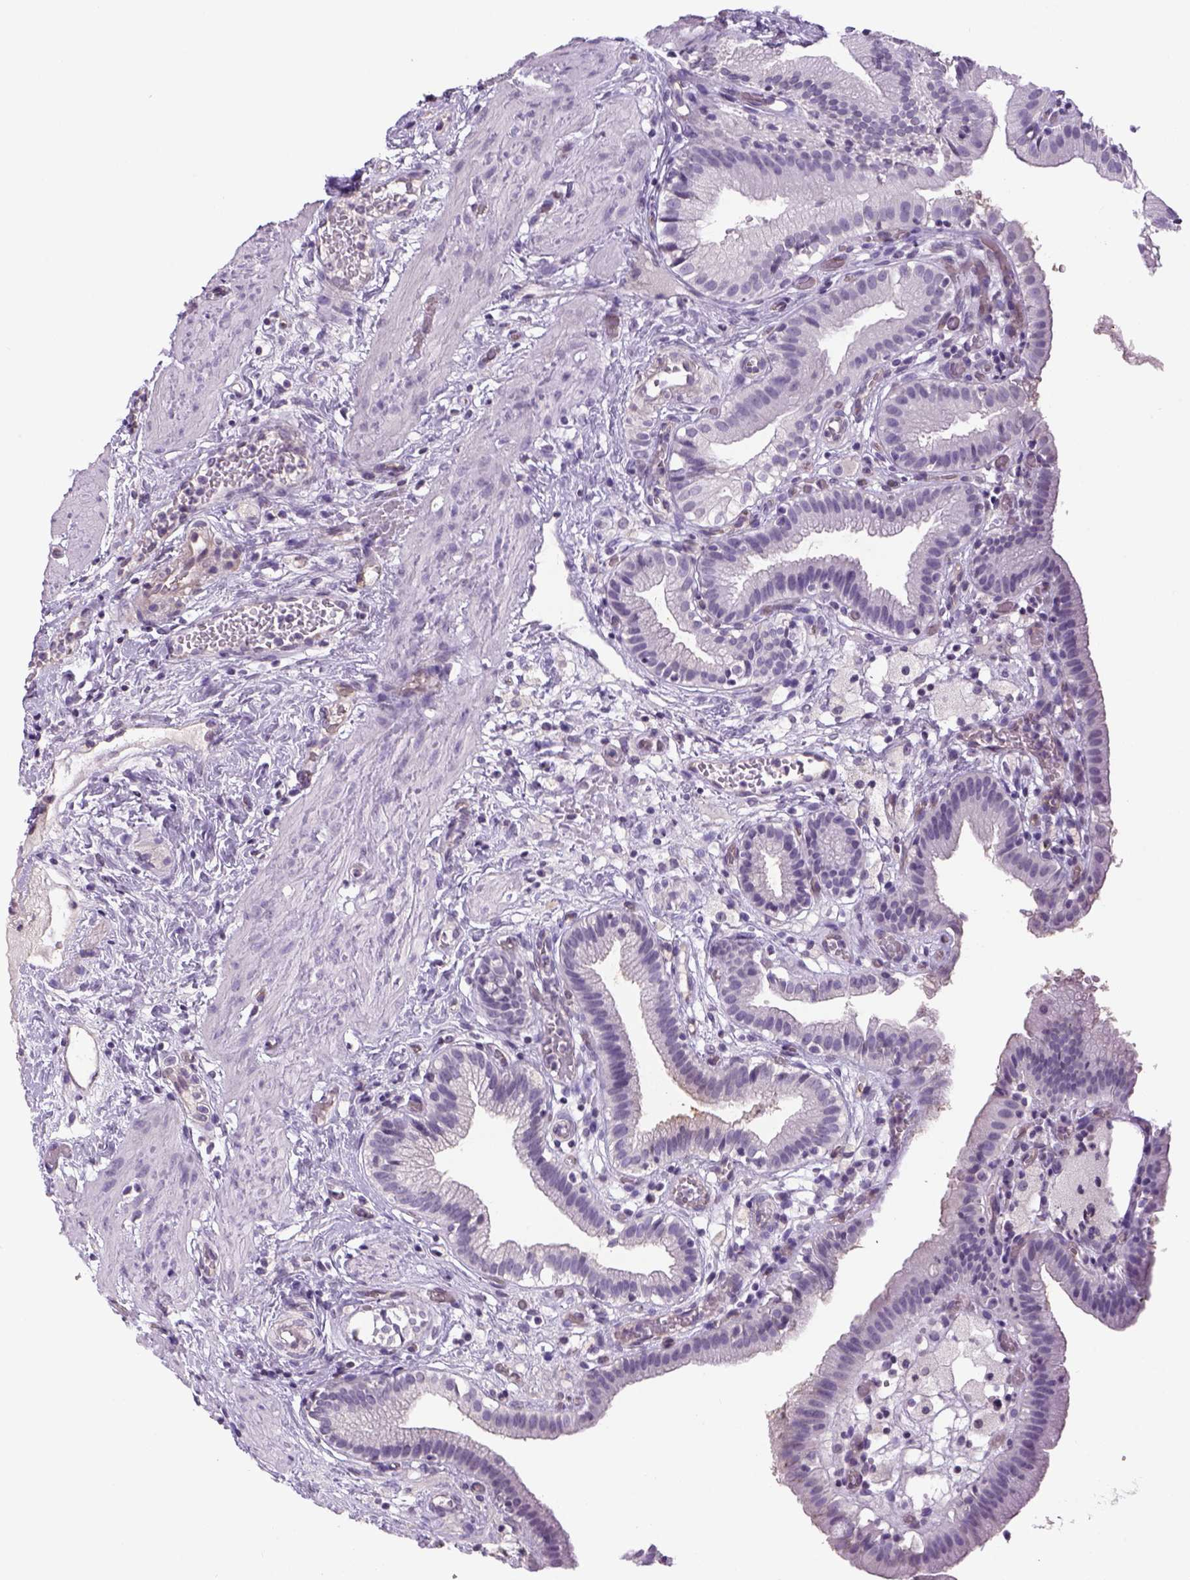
{"staining": {"intensity": "negative", "quantity": "none", "location": "none"}, "tissue": "gallbladder", "cell_type": "Glandular cells", "image_type": "normal", "snomed": [{"axis": "morphology", "description": "Normal tissue, NOS"}, {"axis": "topography", "description": "Gallbladder"}], "caption": "An IHC micrograph of normal gallbladder is shown. There is no staining in glandular cells of gallbladder. The staining was performed using DAB to visualize the protein expression in brown, while the nuclei were stained in blue with hematoxylin (Magnification: 20x).", "gene": "PRRT1", "patient": {"sex": "female", "age": 24}}